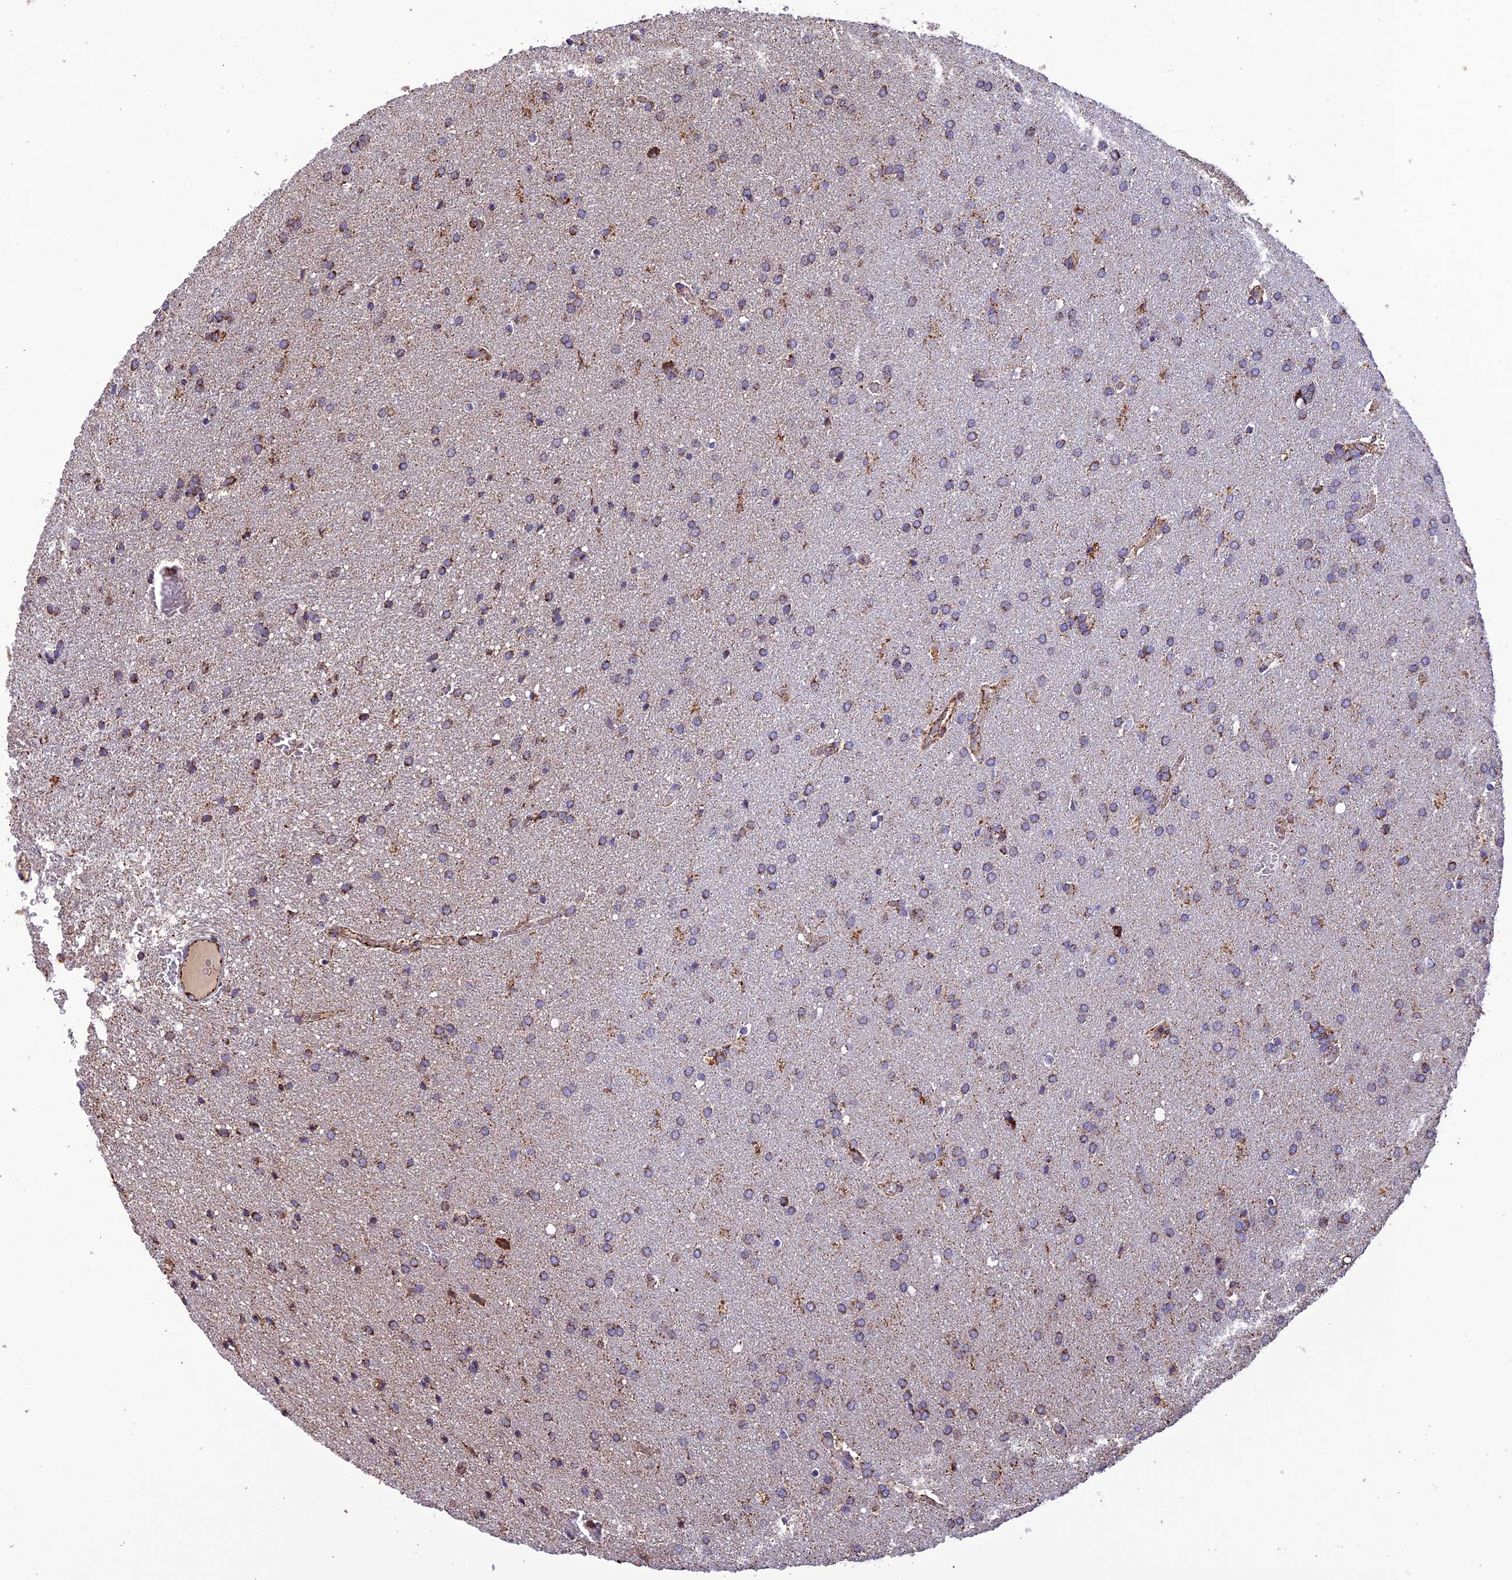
{"staining": {"intensity": "moderate", "quantity": "25%-75%", "location": "cytoplasmic/membranous"}, "tissue": "glioma", "cell_type": "Tumor cells", "image_type": "cancer", "snomed": [{"axis": "morphology", "description": "Glioma, malignant, Low grade"}, {"axis": "topography", "description": "Brain"}], "caption": "Human malignant glioma (low-grade) stained with a protein marker exhibits moderate staining in tumor cells.", "gene": "KCNG1", "patient": {"sex": "female", "age": 32}}